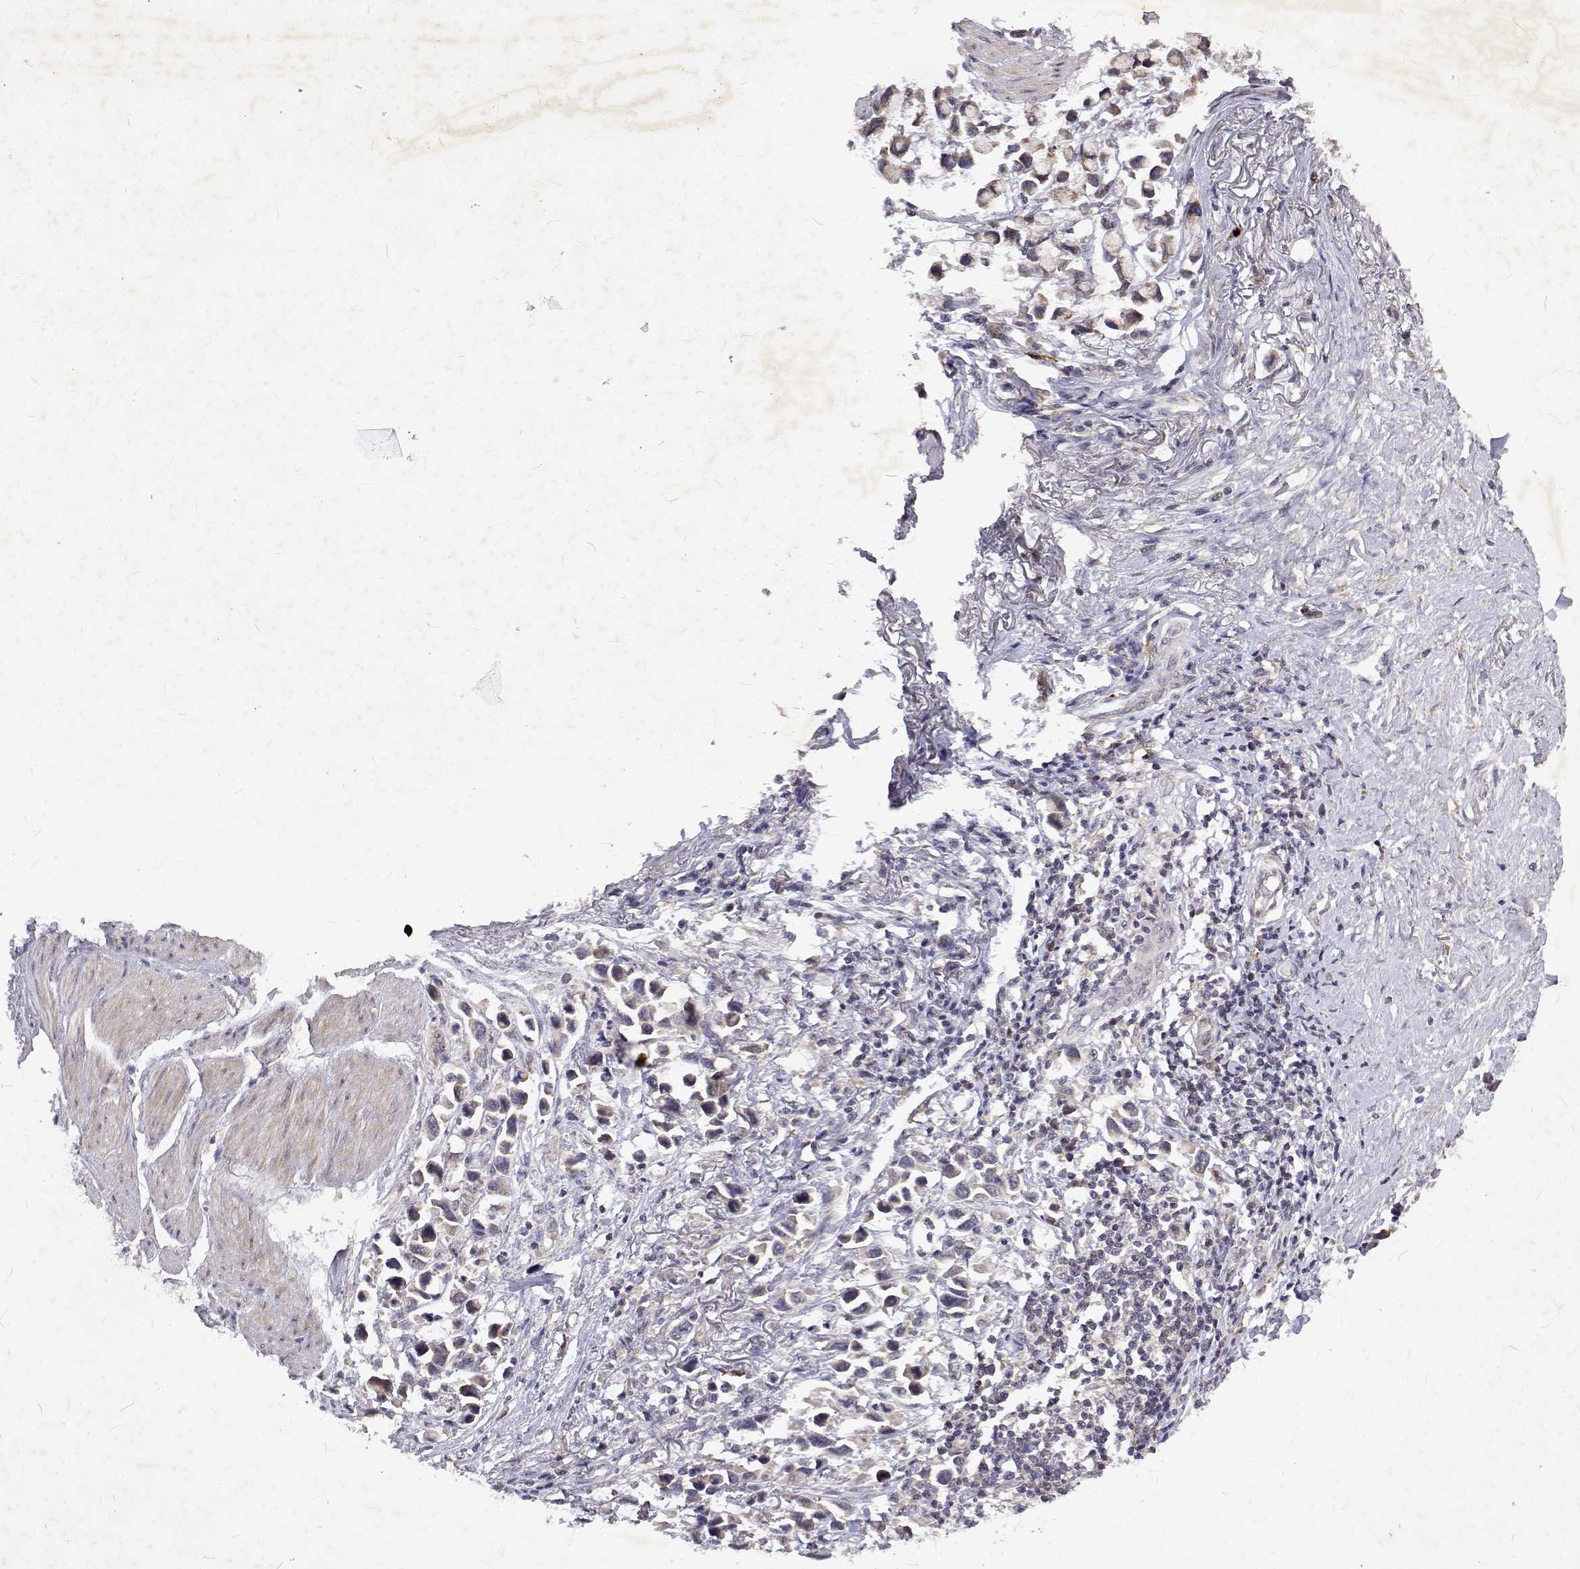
{"staining": {"intensity": "negative", "quantity": "none", "location": "none"}, "tissue": "stomach cancer", "cell_type": "Tumor cells", "image_type": "cancer", "snomed": [{"axis": "morphology", "description": "Adenocarcinoma, NOS"}, {"axis": "topography", "description": "Stomach"}], "caption": "Stomach cancer (adenocarcinoma) stained for a protein using immunohistochemistry (IHC) shows no positivity tumor cells.", "gene": "ALKBH8", "patient": {"sex": "female", "age": 81}}